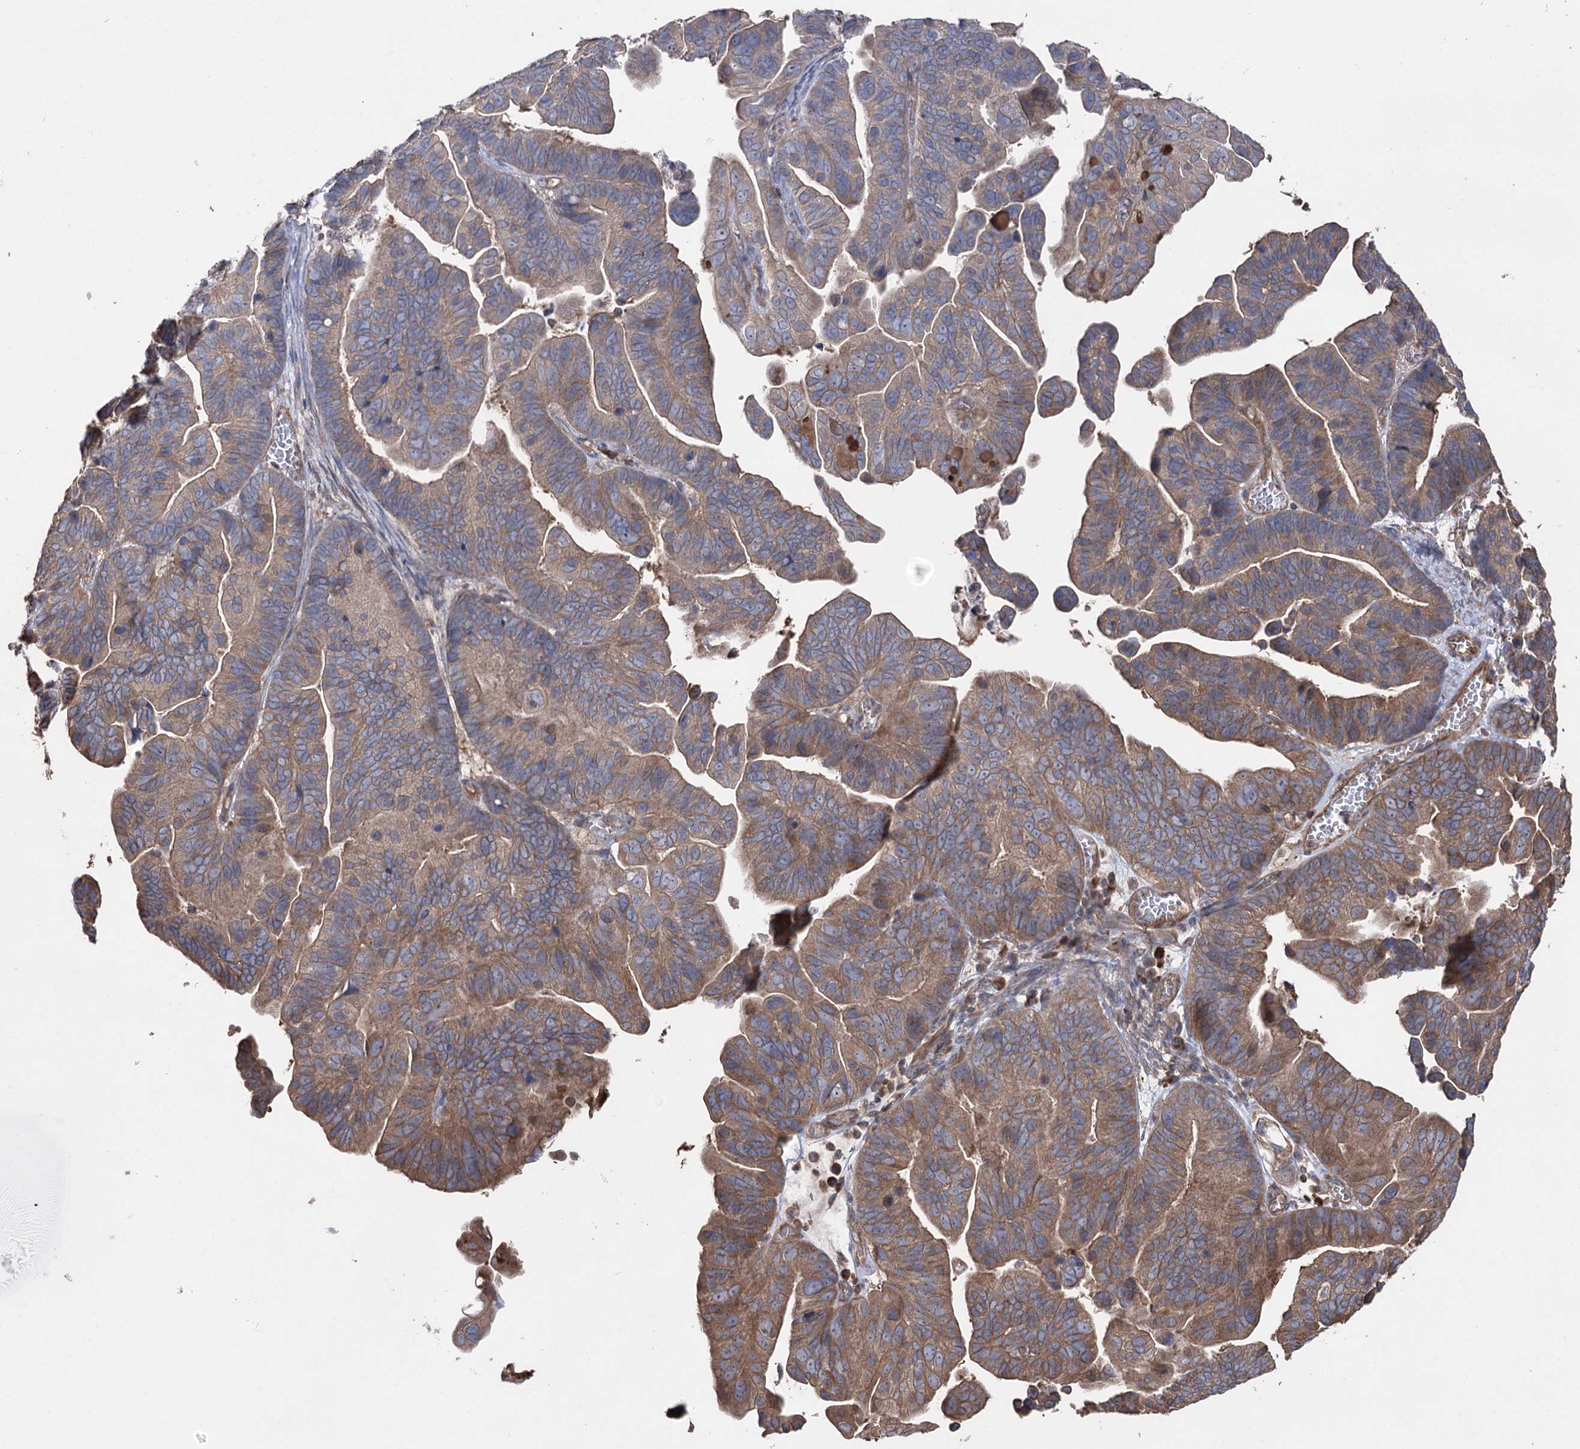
{"staining": {"intensity": "moderate", "quantity": ">75%", "location": "cytoplasmic/membranous"}, "tissue": "ovarian cancer", "cell_type": "Tumor cells", "image_type": "cancer", "snomed": [{"axis": "morphology", "description": "Cystadenocarcinoma, serous, NOS"}, {"axis": "topography", "description": "Ovary"}], "caption": "A brown stain highlights moderate cytoplasmic/membranous staining of a protein in human ovarian cancer (serous cystadenocarcinoma) tumor cells. (Stains: DAB in brown, nuclei in blue, Microscopy: brightfield microscopy at high magnification).", "gene": "LARS2", "patient": {"sex": "female", "age": 56}}